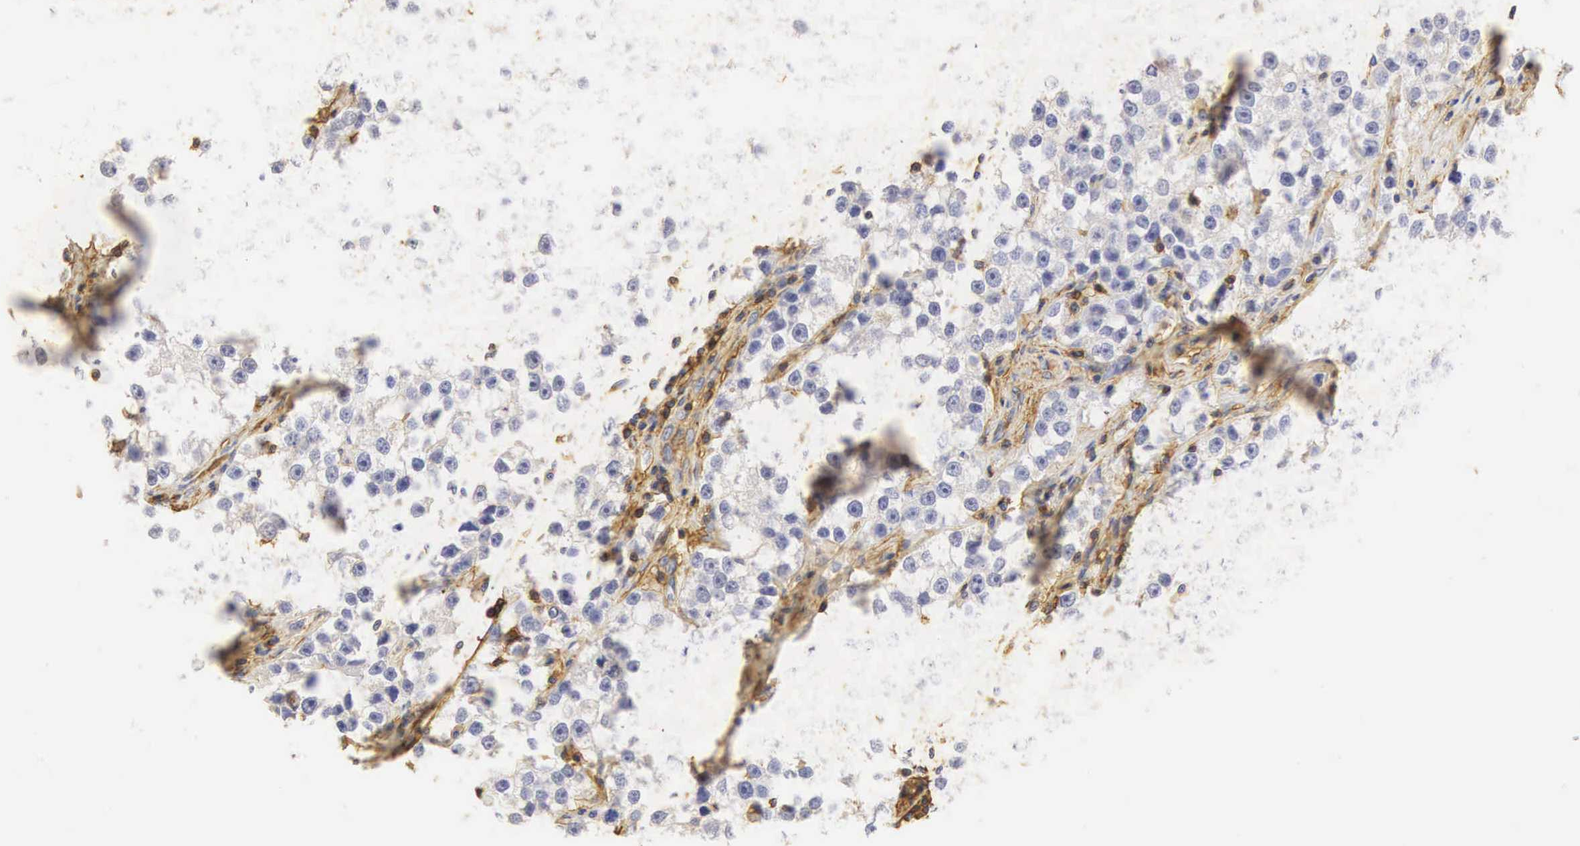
{"staining": {"intensity": "negative", "quantity": "none", "location": "none"}, "tissue": "testis cancer", "cell_type": "Tumor cells", "image_type": "cancer", "snomed": [{"axis": "morphology", "description": "Seminoma, NOS"}, {"axis": "topography", "description": "Testis"}], "caption": "Human seminoma (testis) stained for a protein using immunohistochemistry (IHC) displays no positivity in tumor cells.", "gene": "CD99", "patient": {"sex": "male", "age": 32}}